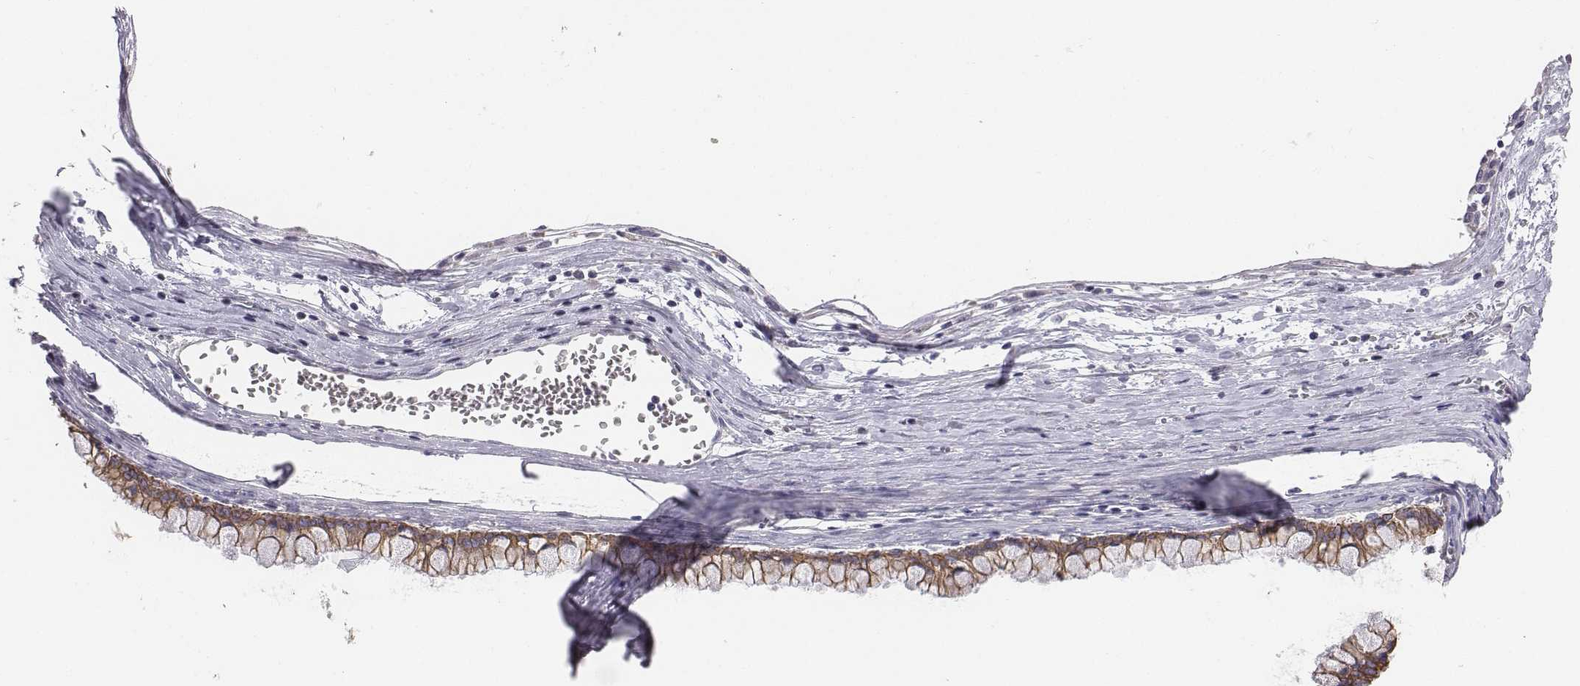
{"staining": {"intensity": "moderate", "quantity": "25%-75%", "location": "cytoplasmic/membranous"}, "tissue": "ovarian cancer", "cell_type": "Tumor cells", "image_type": "cancer", "snomed": [{"axis": "morphology", "description": "Cystadenocarcinoma, mucinous, NOS"}, {"axis": "topography", "description": "Ovary"}], "caption": "This is a micrograph of IHC staining of ovarian cancer, which shows moderate positivity in the cytoplasmic/membranous of tumor cells.", "gene": "CHST14", "patient": {"sex": "female", "age": 67}}